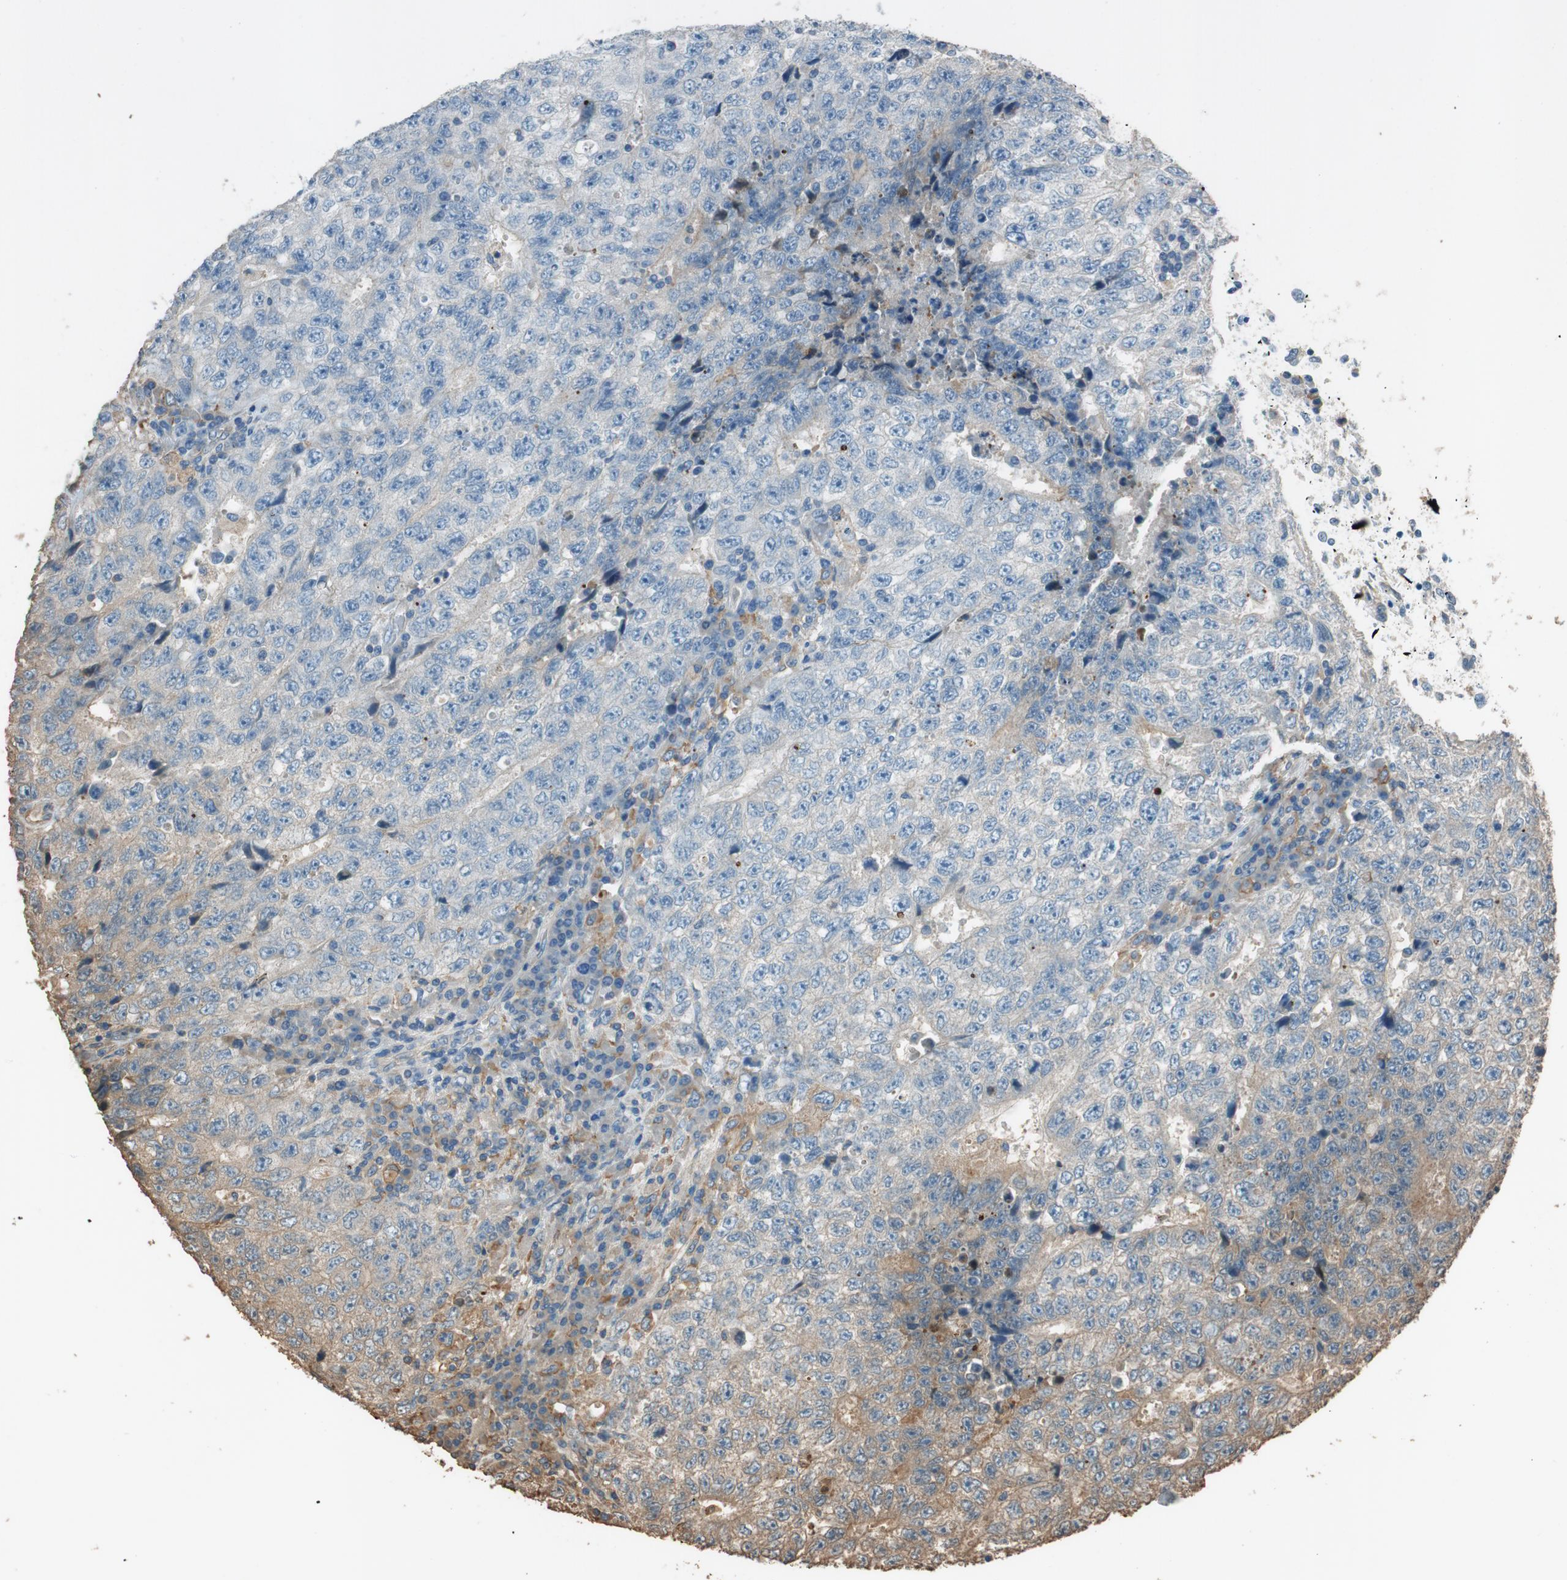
{"staining": {"intensity": "weak", "quantity": "<25%", "location": "cytoplasmic/membranous"}, "tissue": "testis cancer", "cell_type": "Tumor cells", "image_type": "cancer", "snomed": [{"axis": "morphology", "description": "Necrosis, NOS"}, {"axis": "morphology", "description": "Carcinoma, Embryonal, NOS"}, {"axis": "topography", "description": "Testis"}], "caption": "Protein analysis of testis cancer (embryonal carcinoma) displays no significant expression in tumor cells. (Stains: DAB (3,3'-diaminobenzidine) immunohistochemistry (IHC) with hematoxylin counter stain, Microscopy: brightfield microscopy at high magnification).", "gene": "MST1R", "patient": {"sex": "male", "age": 19}}